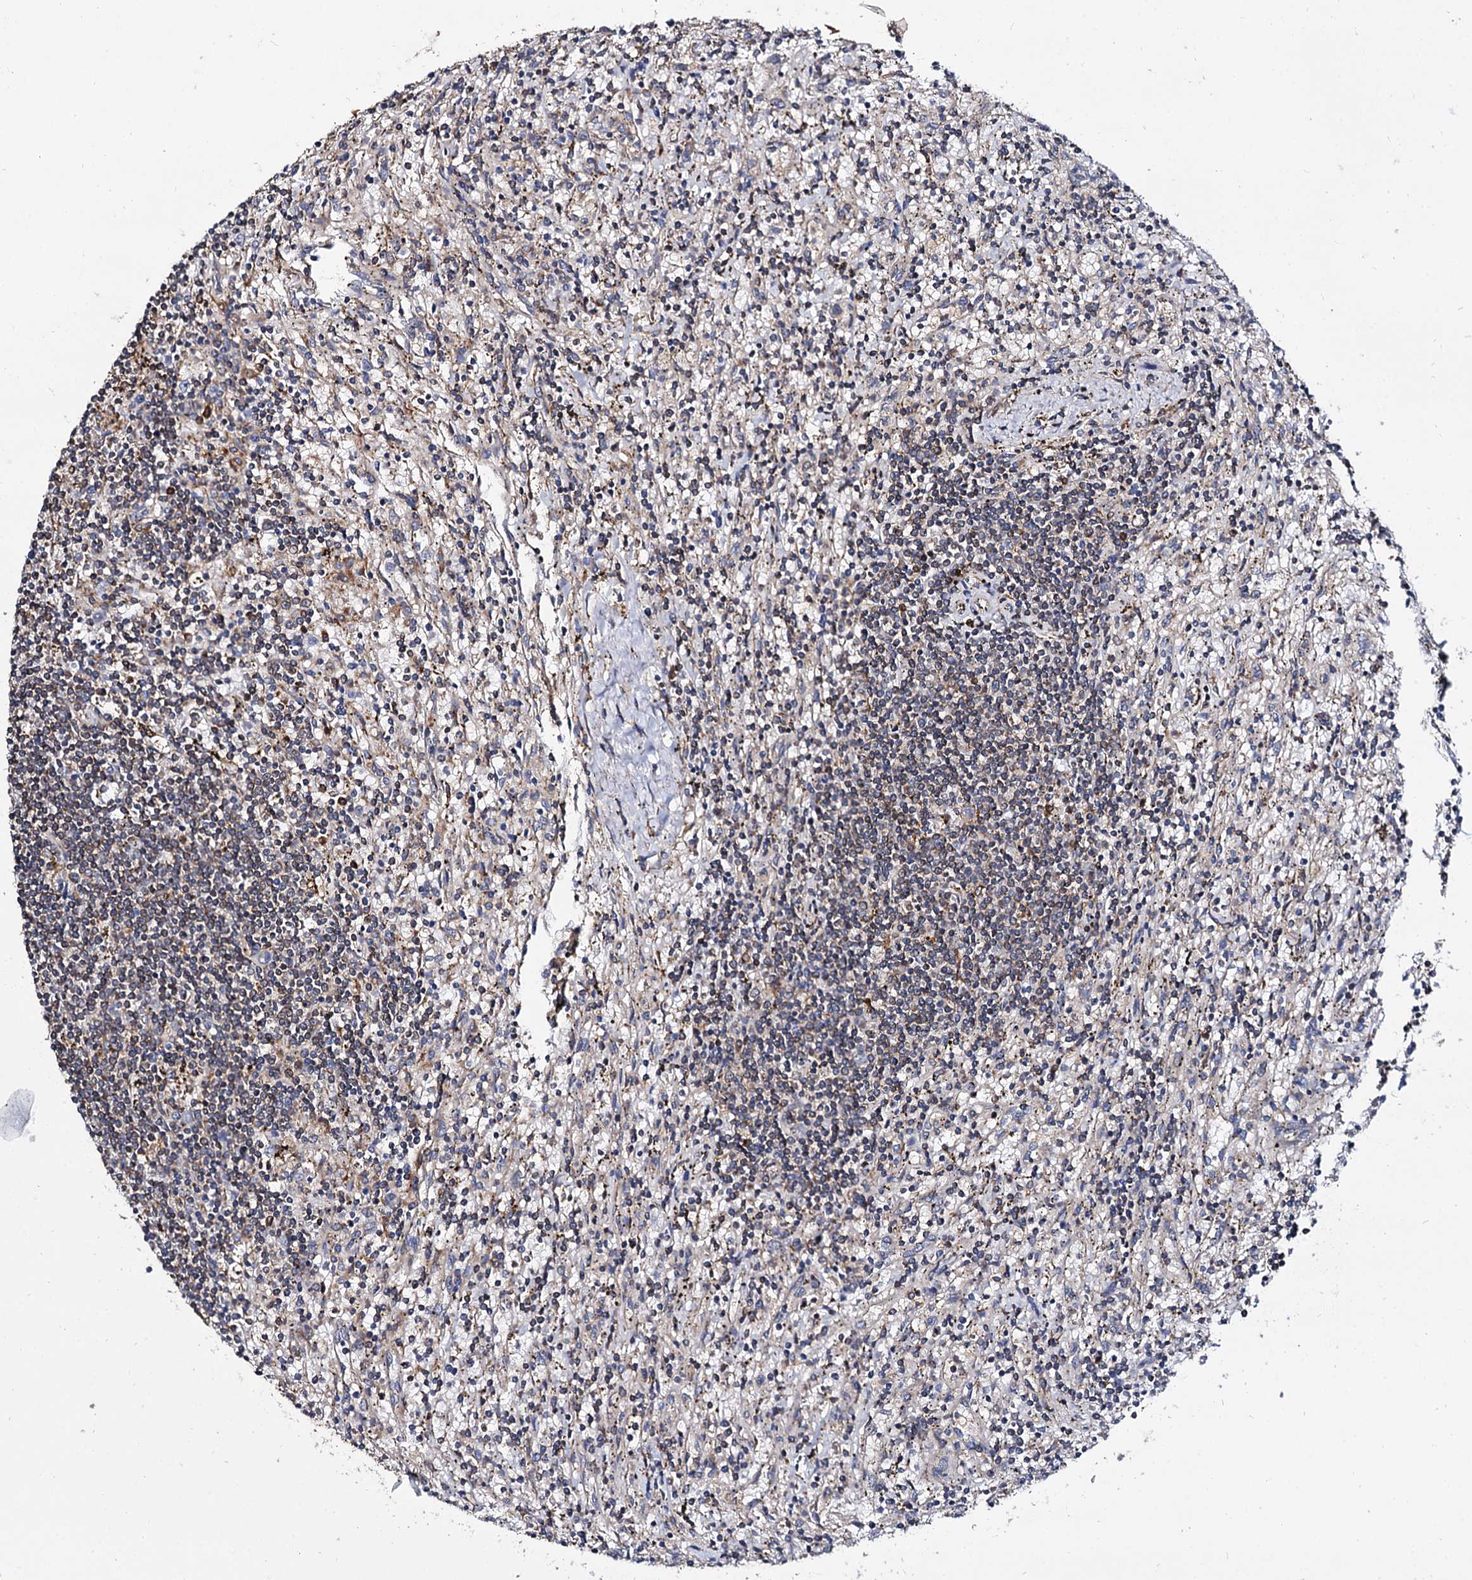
{"staining": {"intensity": "weak", "quantity": "<25%", "location": "cytoplasmic/membranous"}, "tissue": "lymphoma", "cell_type": "Tumor cells", "image_type": "cancer", "snomed": [{"axis": "morphology", "description": "Malignant lymphoma, non-Hodgkin's type, Low grade"}, {"axis": "topography", "description": "Spleen"}], "caption": "This is an immunohistochemistry photomicrograph of lymphoma. There is no staining in tumor cells.", "gene": "ANKRD13A", "patient": {"sex": "male", "age": 76}}